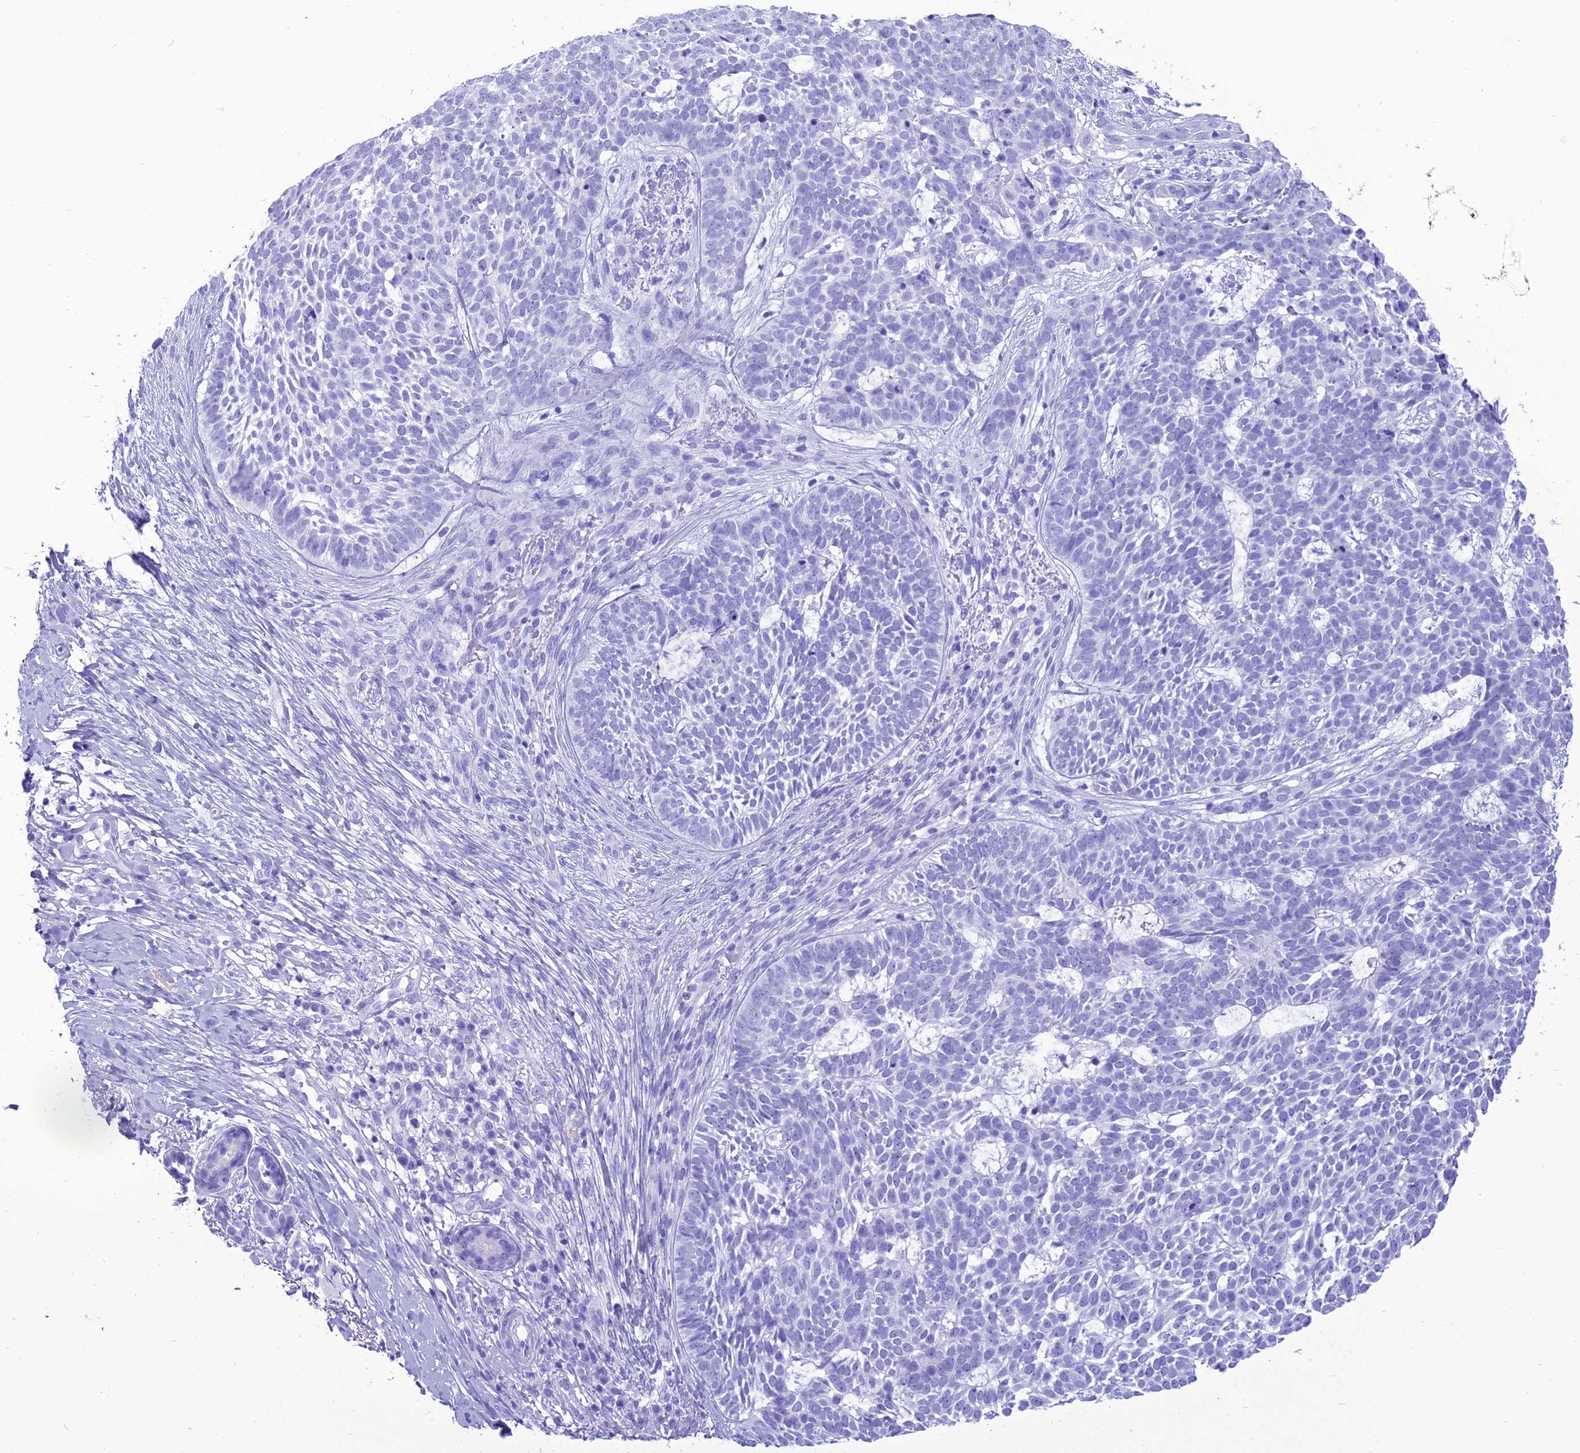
{"staining": {"intensity": "negative", "quantity": "none", "location": "none"}, "tissue": "skin cancer", "cell_type": "Tumor cells", "image_type": "cancer", "snomed": [{"axis": "morphology", "description": "Basal cell carcinoma"}, {"axis": "topography", "description": "Skin"}], "caption": "Immunohistochemistry image of skin cancer (basal cell carcinoma) stained for a protein (brown), which exhibits no positivity in tumor cells.", "gene": "PNMA5", "patient": {"sex": "female", "age": 78}}